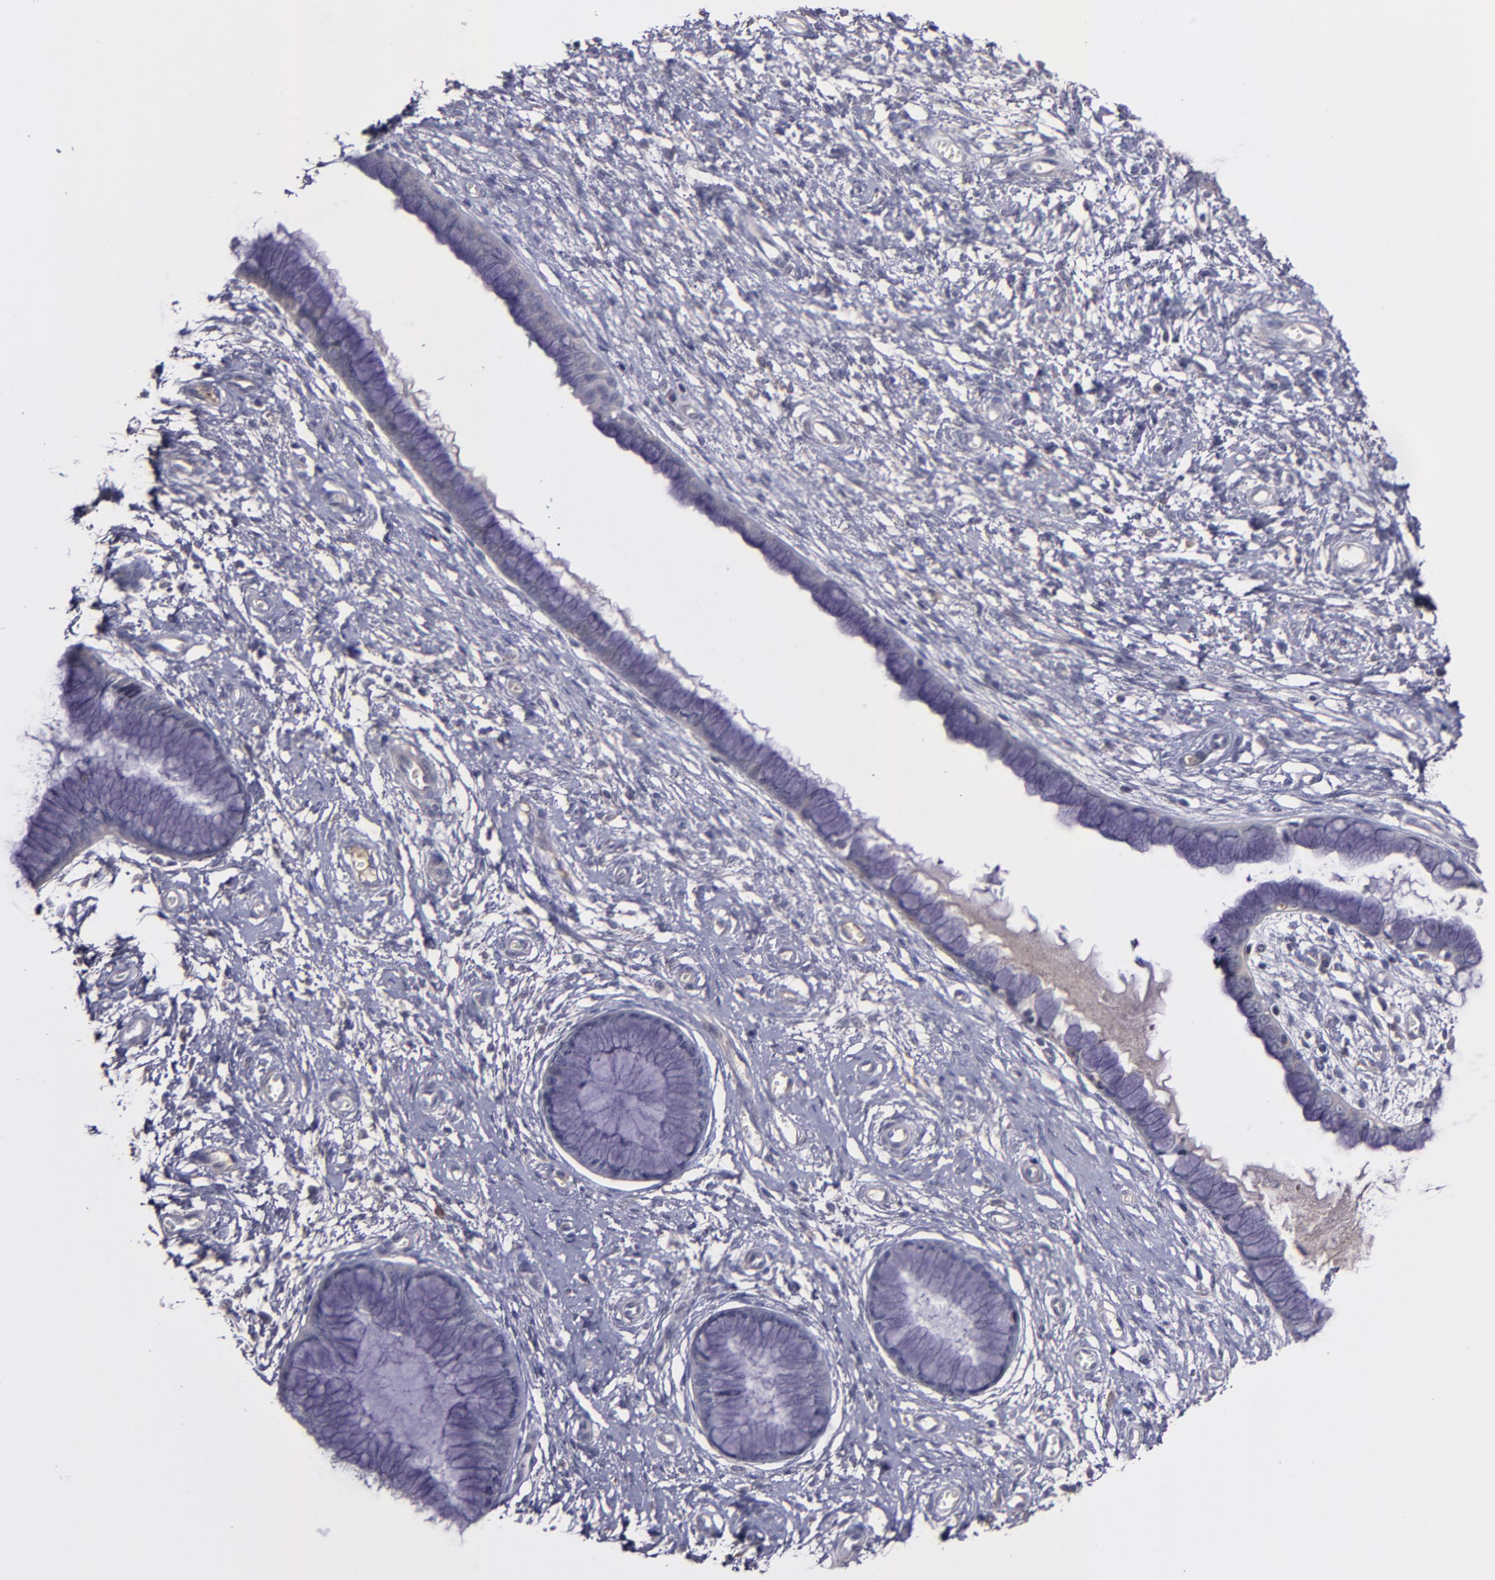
{"staining": {"intensity": "weak", "quantity": "<25%", "location": "cytoplasmic/membranous"}, "tissue": "cervix", "cell_type": "Glandular cells", "image_type": "normal", "snomed": [{"axis": "morphology", "description": "Normal tissue, NOS"}, {"axis": "topography", "description": "Cervix"}], "caption": "A high-resolution photomicrograph shows immunohistochemistry staining of unremarkable cervix, which exhibits no significant staining in glandular cells.", "gene": "MASP1", "patient": {"sex": "female", "age": 55}}